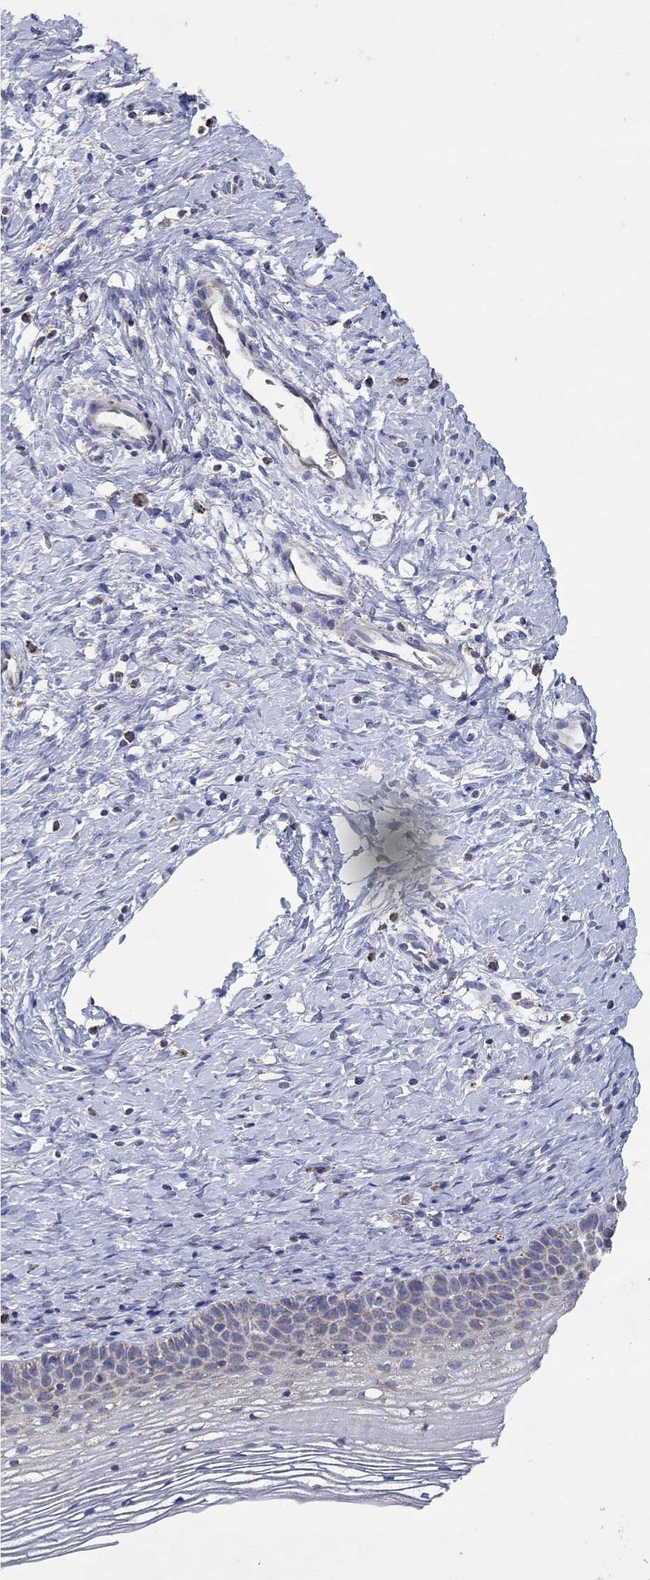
{"staining": {"intensity": "negative", "quantity": "none", "location": "none"}, "tissue": "cervix", "cell_type": "Glandular cells", "image_type": "normal", "snomed": [{"axis": "morphology", "description": "Normal tissue, NOS"}, {"axis": "topography", "description": "Cervix"}], "caption": "Immunohistochemistry (IHC) image of unremarkable human cervix stained for a protein (brown), which displays no positivity in glandular cells. (DAB (3,3'-diaminobenzidine) immunohistochemistry with hematoxylin counter stain).", "gene": "HPS5", "patient": {"sex": "female", "age": 39}}